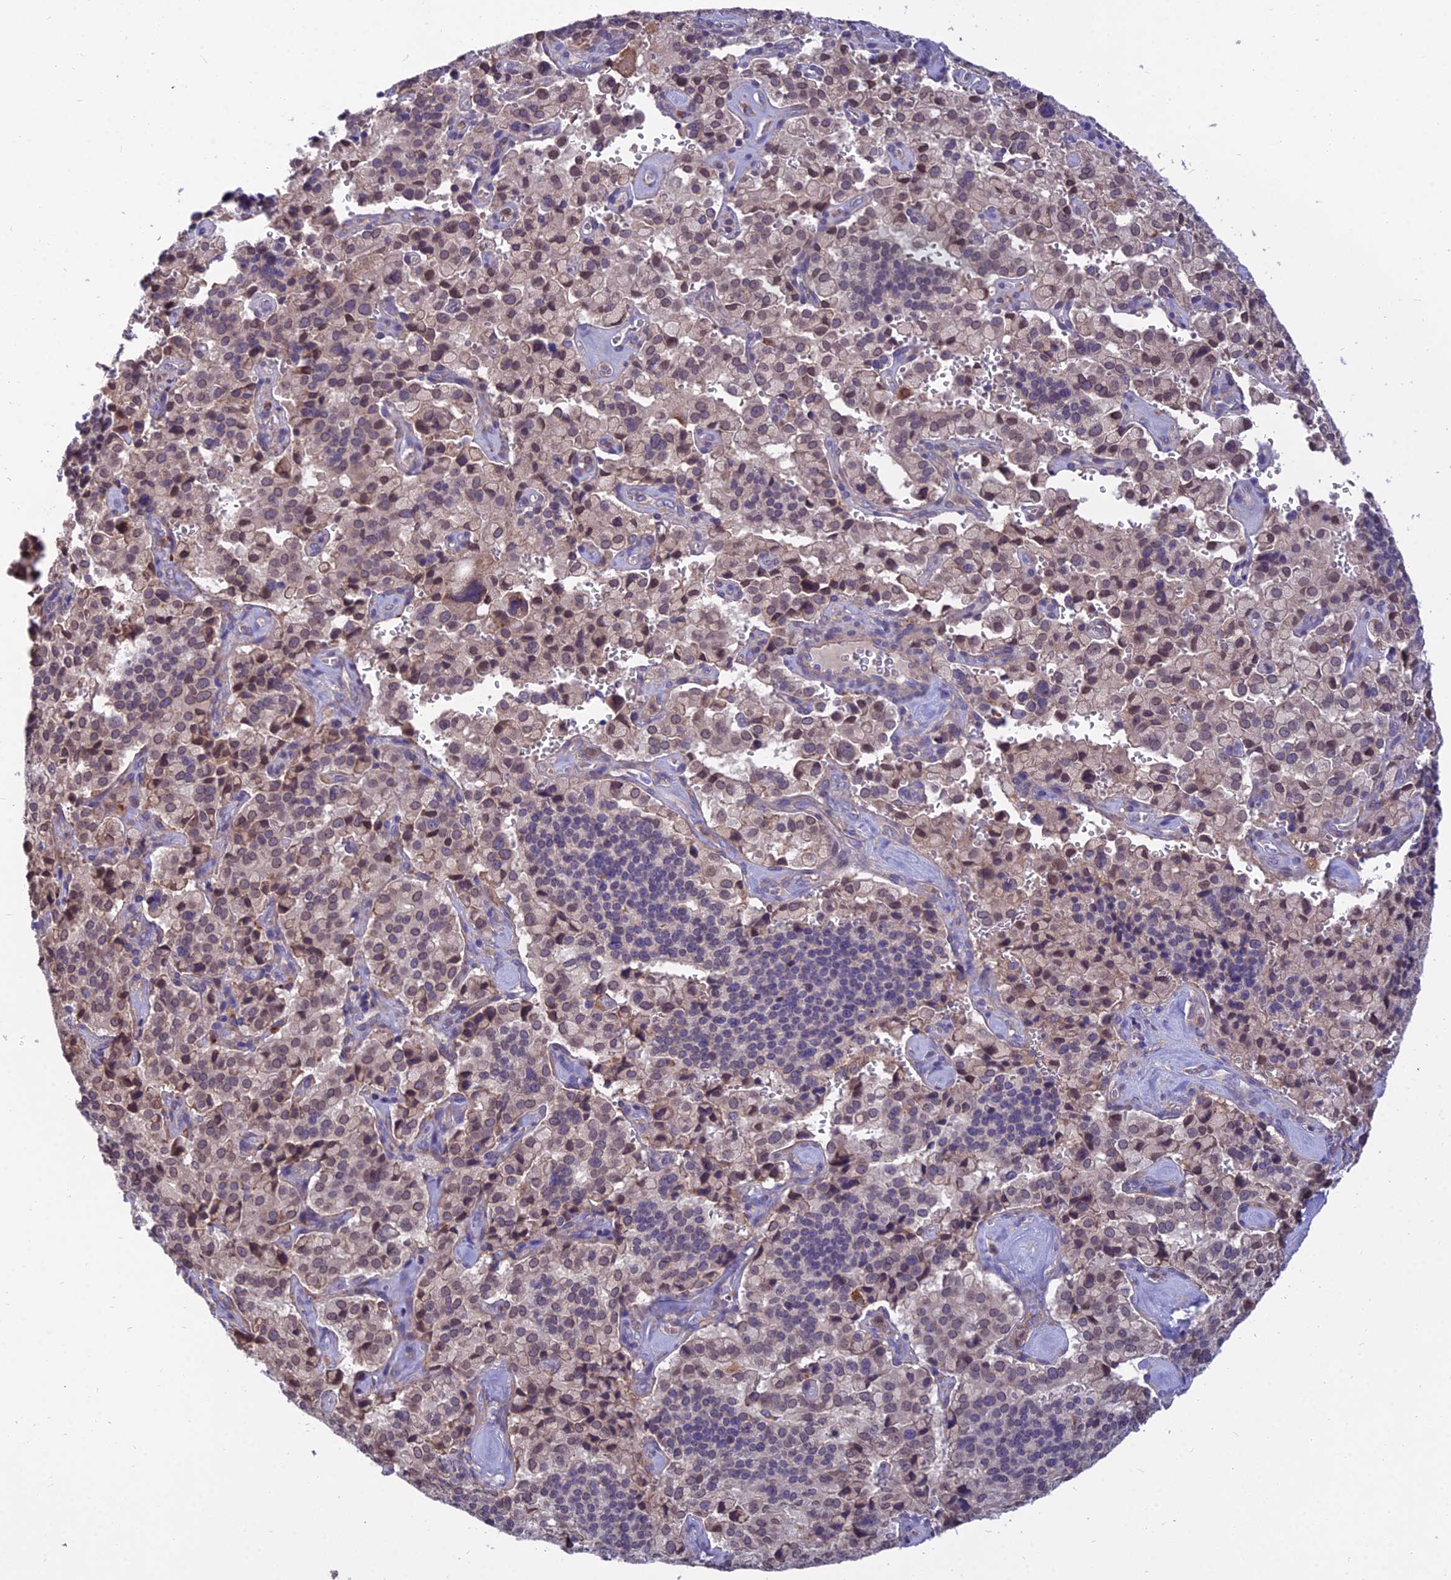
{"staining": {"intensity": "weak", "quantity": "25%-75%", "location": "nuclear"}, "tissue": "pancreatic cancer", "cell_type": "Tumor cells", "image_type": "cancer", "snomed": [{"axis": "morphology", "description": "Adenocarcinoma, NOS"}, {"axis": "topography", "description": "Pancreas"}], "caption": "A low amount of weak nuclear positivity is identified in about 25%-75% of tumor cells in adenocarcinoma (pancreatic) tissue.", "gene": "UMAD1", "patient": {"sex": "male", "age": 65}}